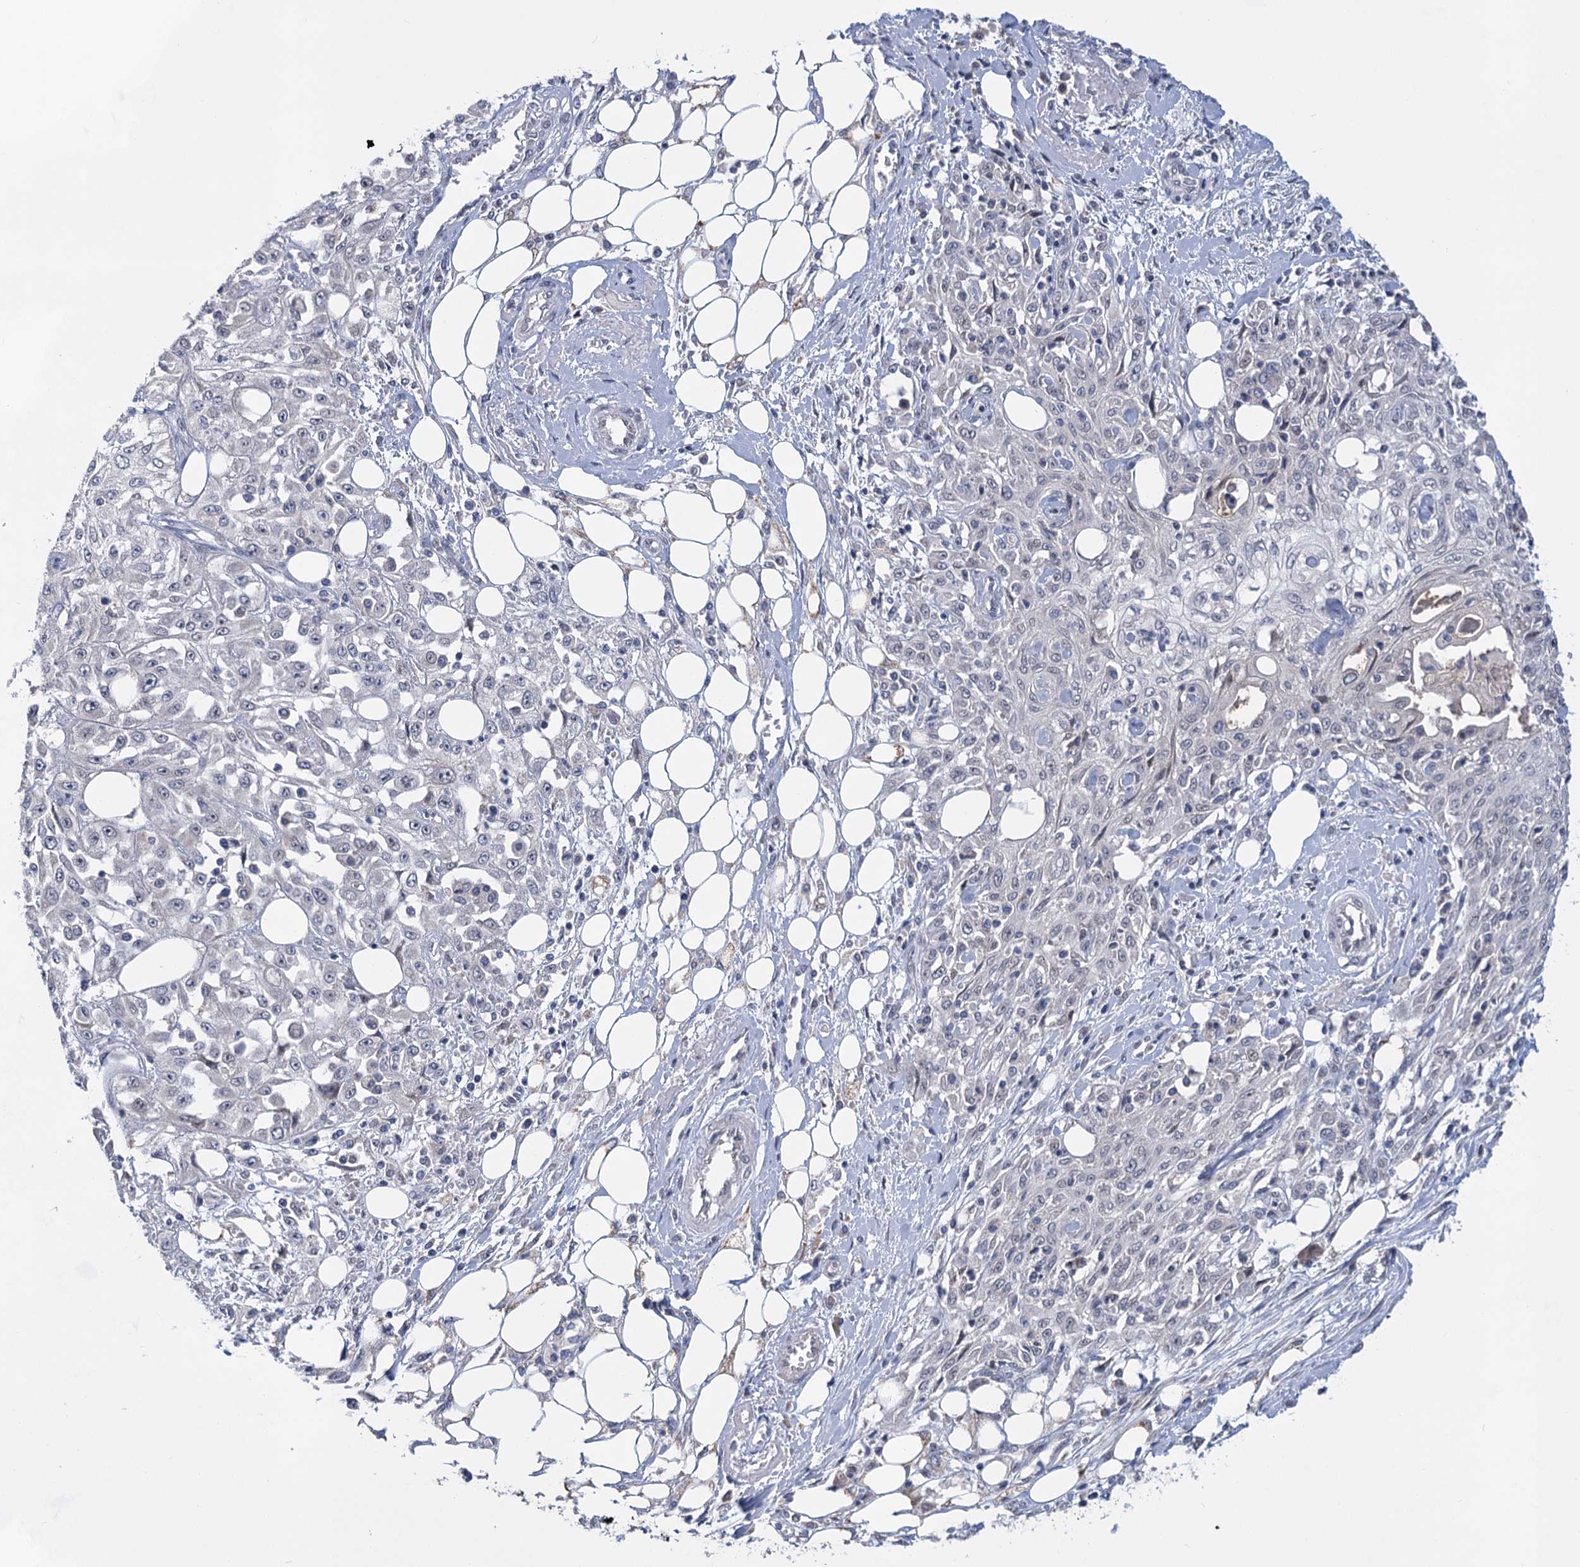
{"staining": {"intensity": "negative", "quantity": "none", "location": "none"}, "tissue": "skin cancer", "cell_type": "Tumor cells", "image_type": "cancer", "snomed": [{"axis": "morphology", "description": "Squamous cell carcinoma, NOS"}, {"axis": "morphology", "description": "Squamous cell carcinoma, metastatic, NOS"}, {"axis": "topography", "description": "Skin"}, {"axis": "topography", "description": "Lymph node"}], "caption": "Immunohistochemistry image of neoplastic tissue: human skin metastatic squamous cell carcinoma stained with DAB exhibits no significant protein expression in tumor cells.", "gene": "TTC17", "patient": {"sex": "male", "age": 75}}